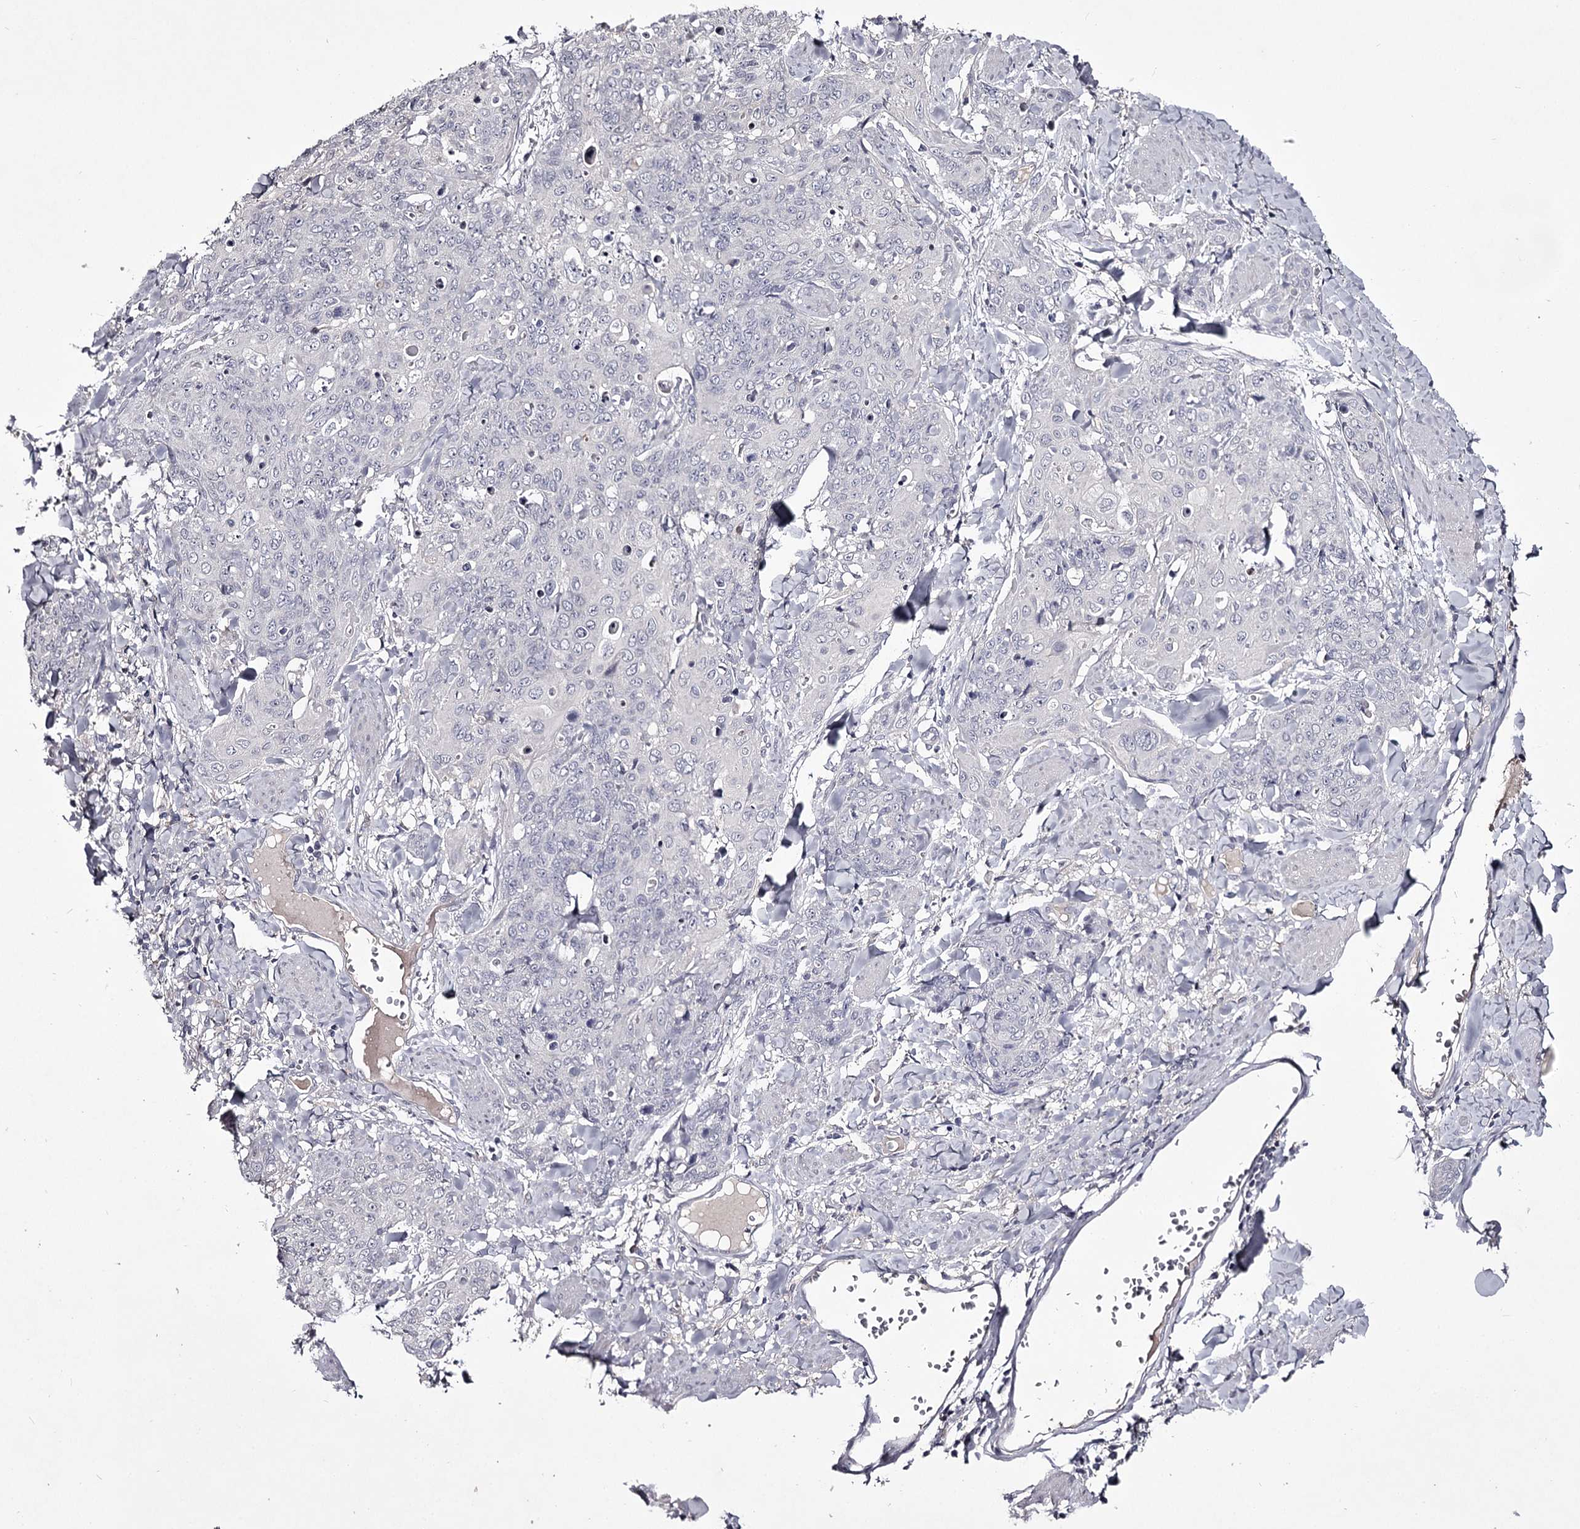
{"staining": {"intensity": "negative", "quantity": "none", "location": "none"}, "tissue": "skin cancer", "cell_type": "Tumor cells", "image_type": "cancer", "snomed": [{"axis": "morphology", "description": "Squamous cell carcinoma, NOS"}, {"axis": "topography", "description": "Skin"}, {"axis": "topography", "description": "Vulva"}], "caption": "DAB immunohistochemical staining of squamous cell carcinoma (skin) displays no significant expression in tumor cells.", "gene": "PRM2", "patient": {"sex": "female", "age": 85}}